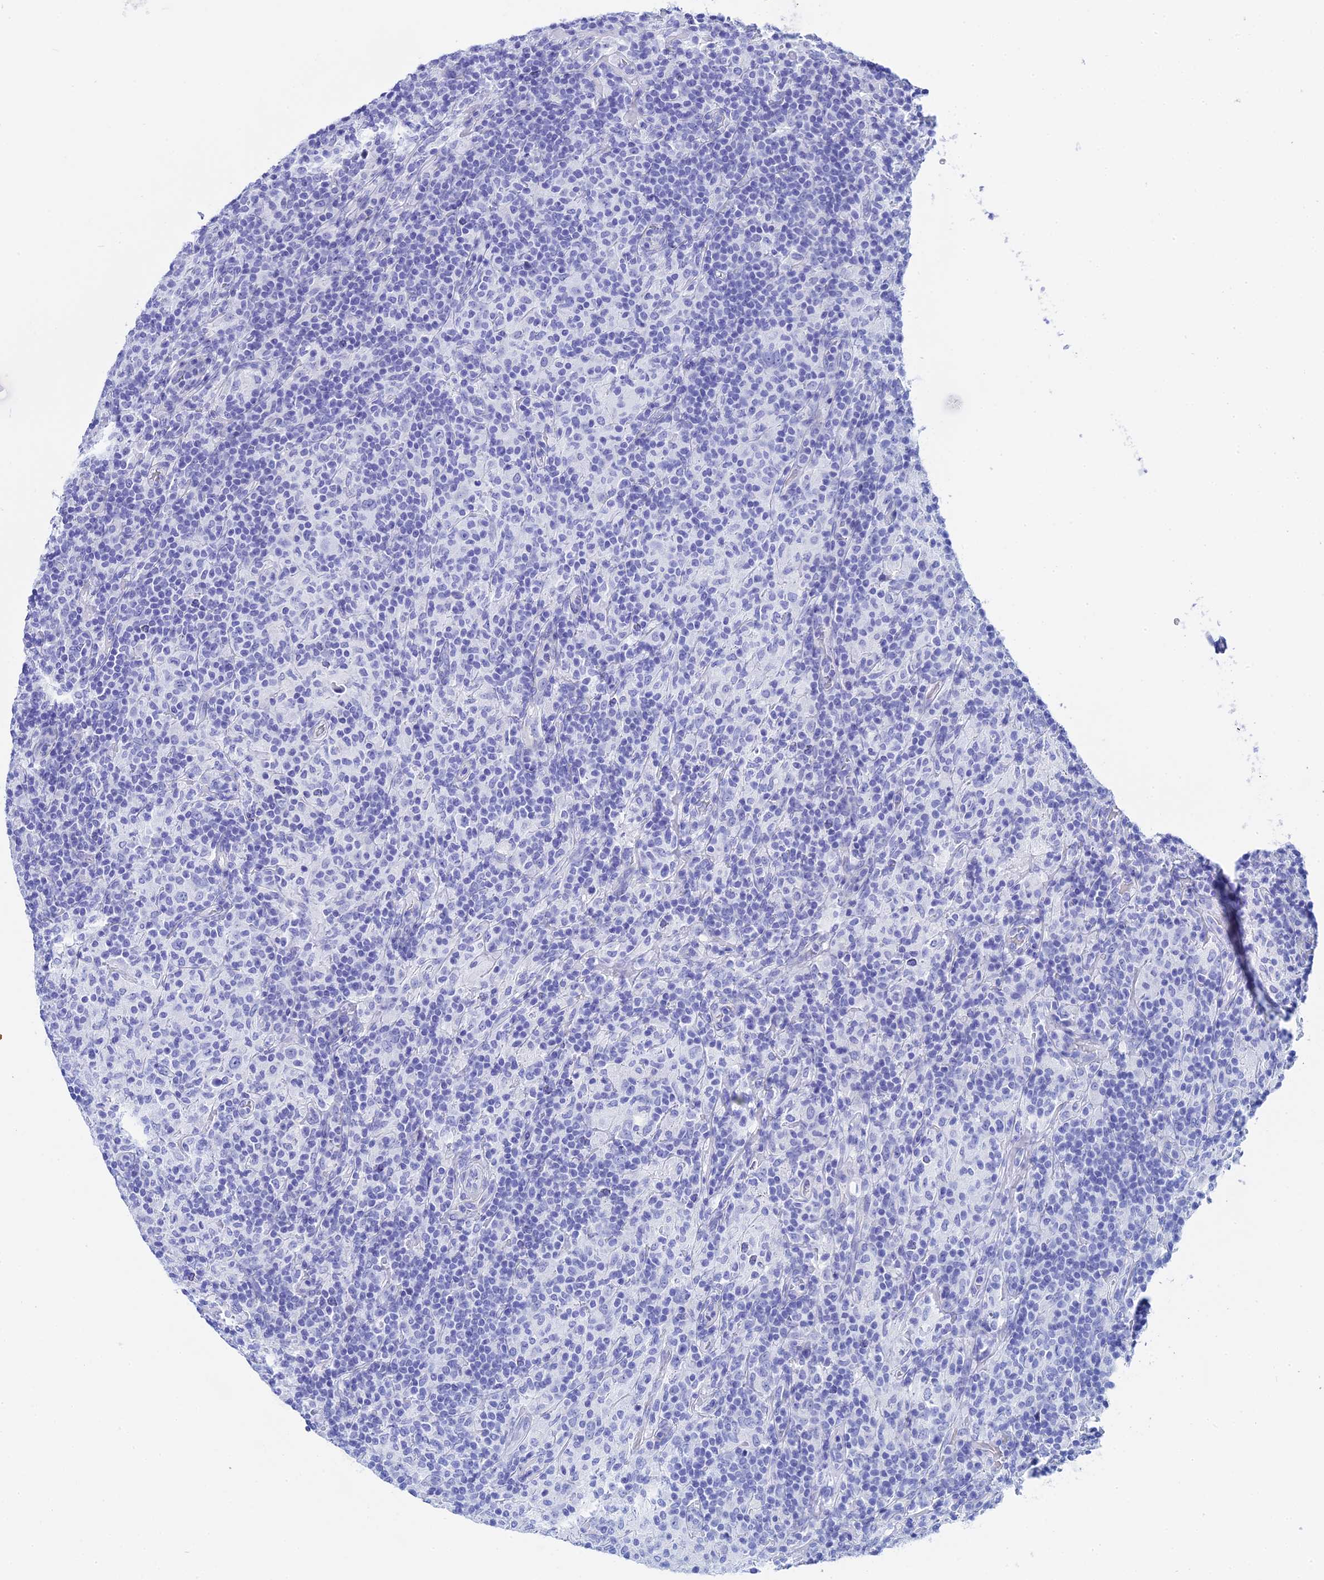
{"staining": {"intensity": "negative", "quantity": "none", "location": "none"}, "tissue": "lymphoma", "cell_type": "Tumor cells", "image_type": "cancer", "snomed": [{"axis": "morphology", "description": "Hodgkin's disease, NOS"}, {"axis": "topography", "description": "Lymph node"}], "caption": "Histopathology image shows no protein staining in tumor cells of Hodgkin's disease tissue.", "gene": "TEX101", "patient": {"sex": "male", "age": 70}}